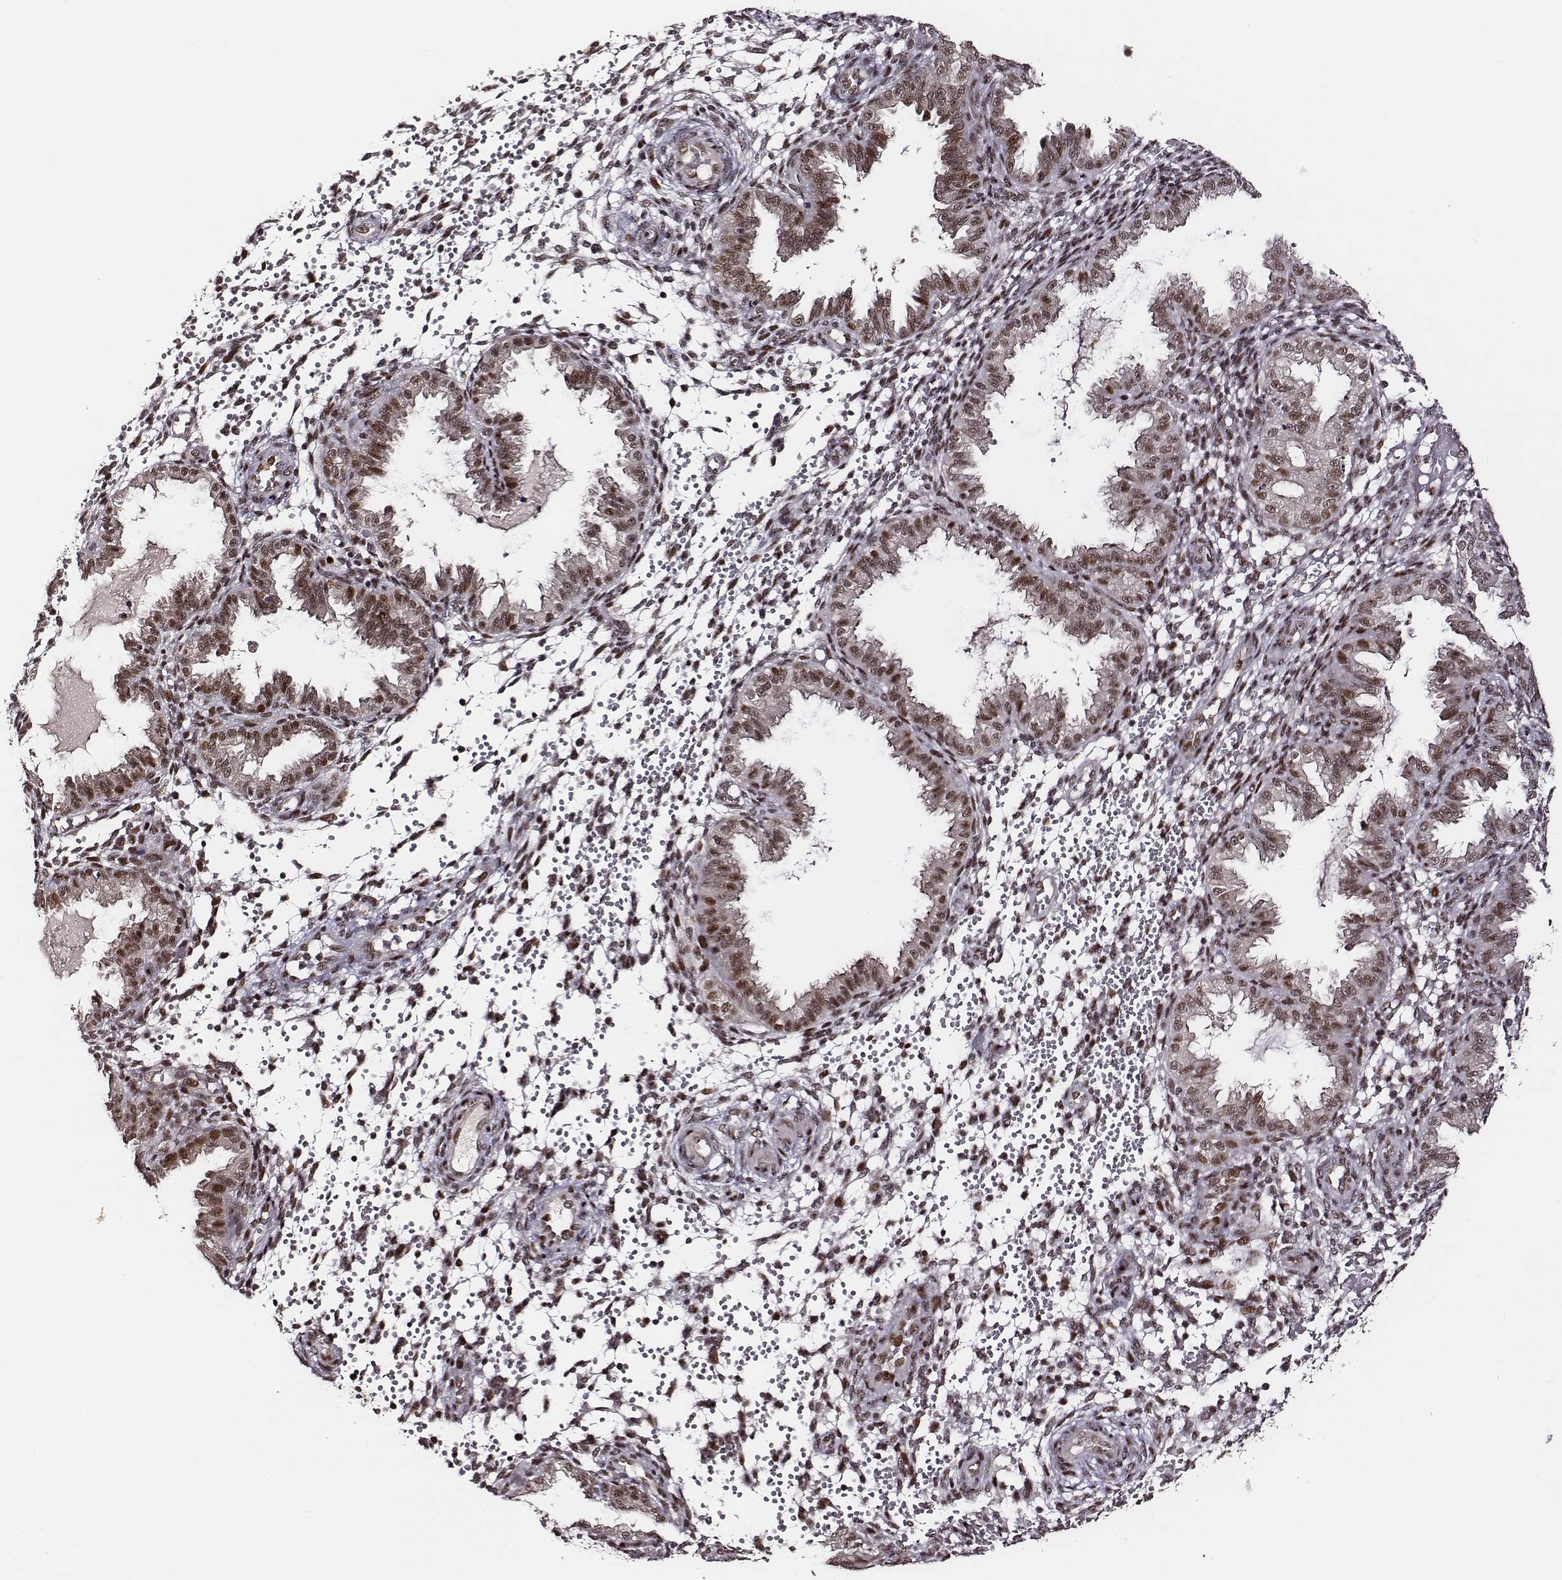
{"staining": {"intensity": "moderate", "quantity": ">75%", "location": "nuclear"}, "tissue": "endometrium", "cell_type": "Cells in endometrial stroma", "image_type": "normal", "snomed": [{"axis": "morphology", "description": "Normal tissue, NOS"}, {"axis": "topography", "description": "Endometrium"}], "caption": "Brown immunohistochemical staining in benign endometrium exhibits moderate nuclear positivity in approximately >75% of cells in endometrial stroma. (IHC, brightfield microscopy, high magnification).", "gene": "PPARA", "patient": {"sex": "female", "age": 33}}